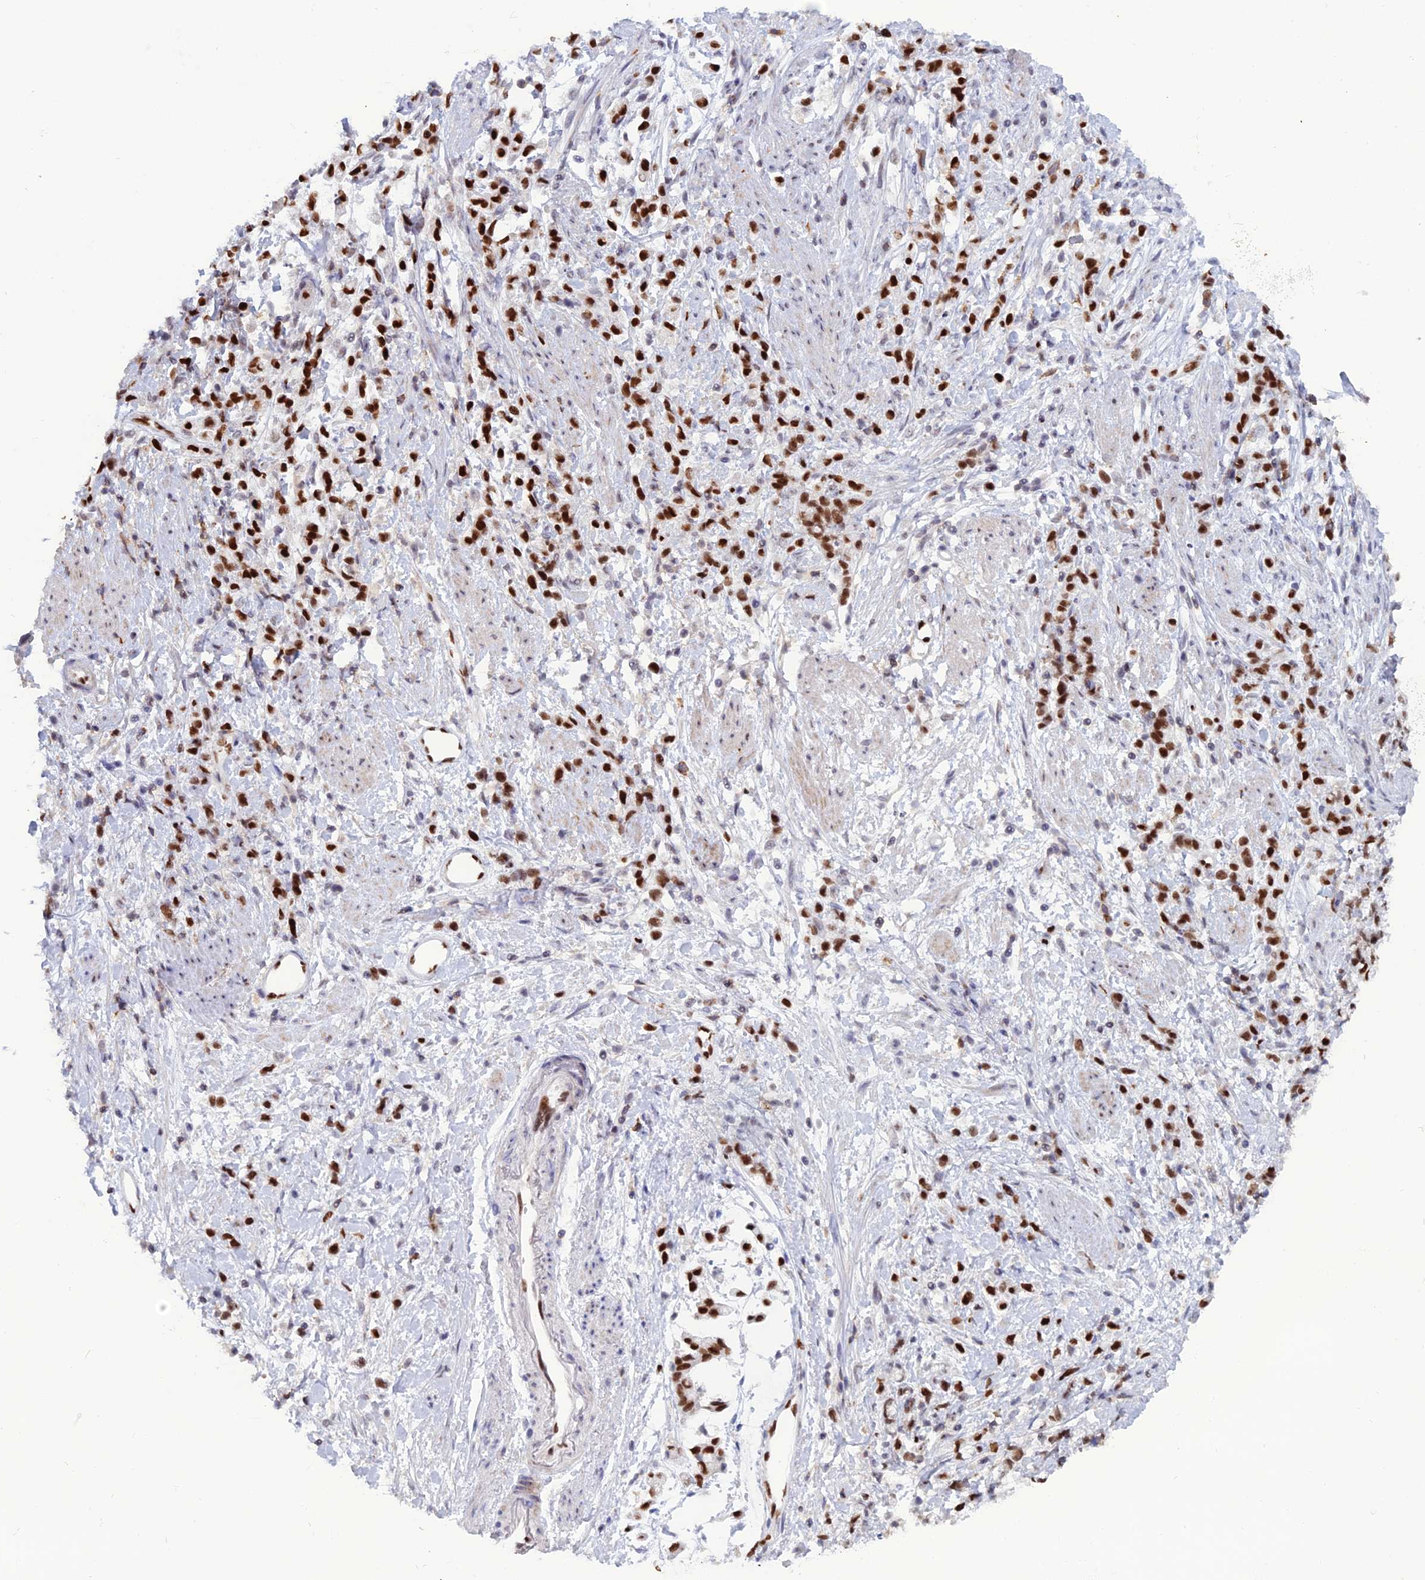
{"staining": {"intensity": "strong", "quantity": ">75%", "location": "nuclear"}, "tissue": "stomach cancer", "cell_type": "Tumor cells", "image_type": "cancer", "snomed": [{"axis": "morphology", "description": "Adenocarcinoma, NOS"}, {"axis": "topography", "description": "Stomach"}], "caption": "The photomicrograph demonstrates a brown stain indicating the presence of a protein in the nuclear of tumor cells in stomach adenocarcinoma.", "gene": "NOL4L", "patient": {"sex": "female", "age": 60}}